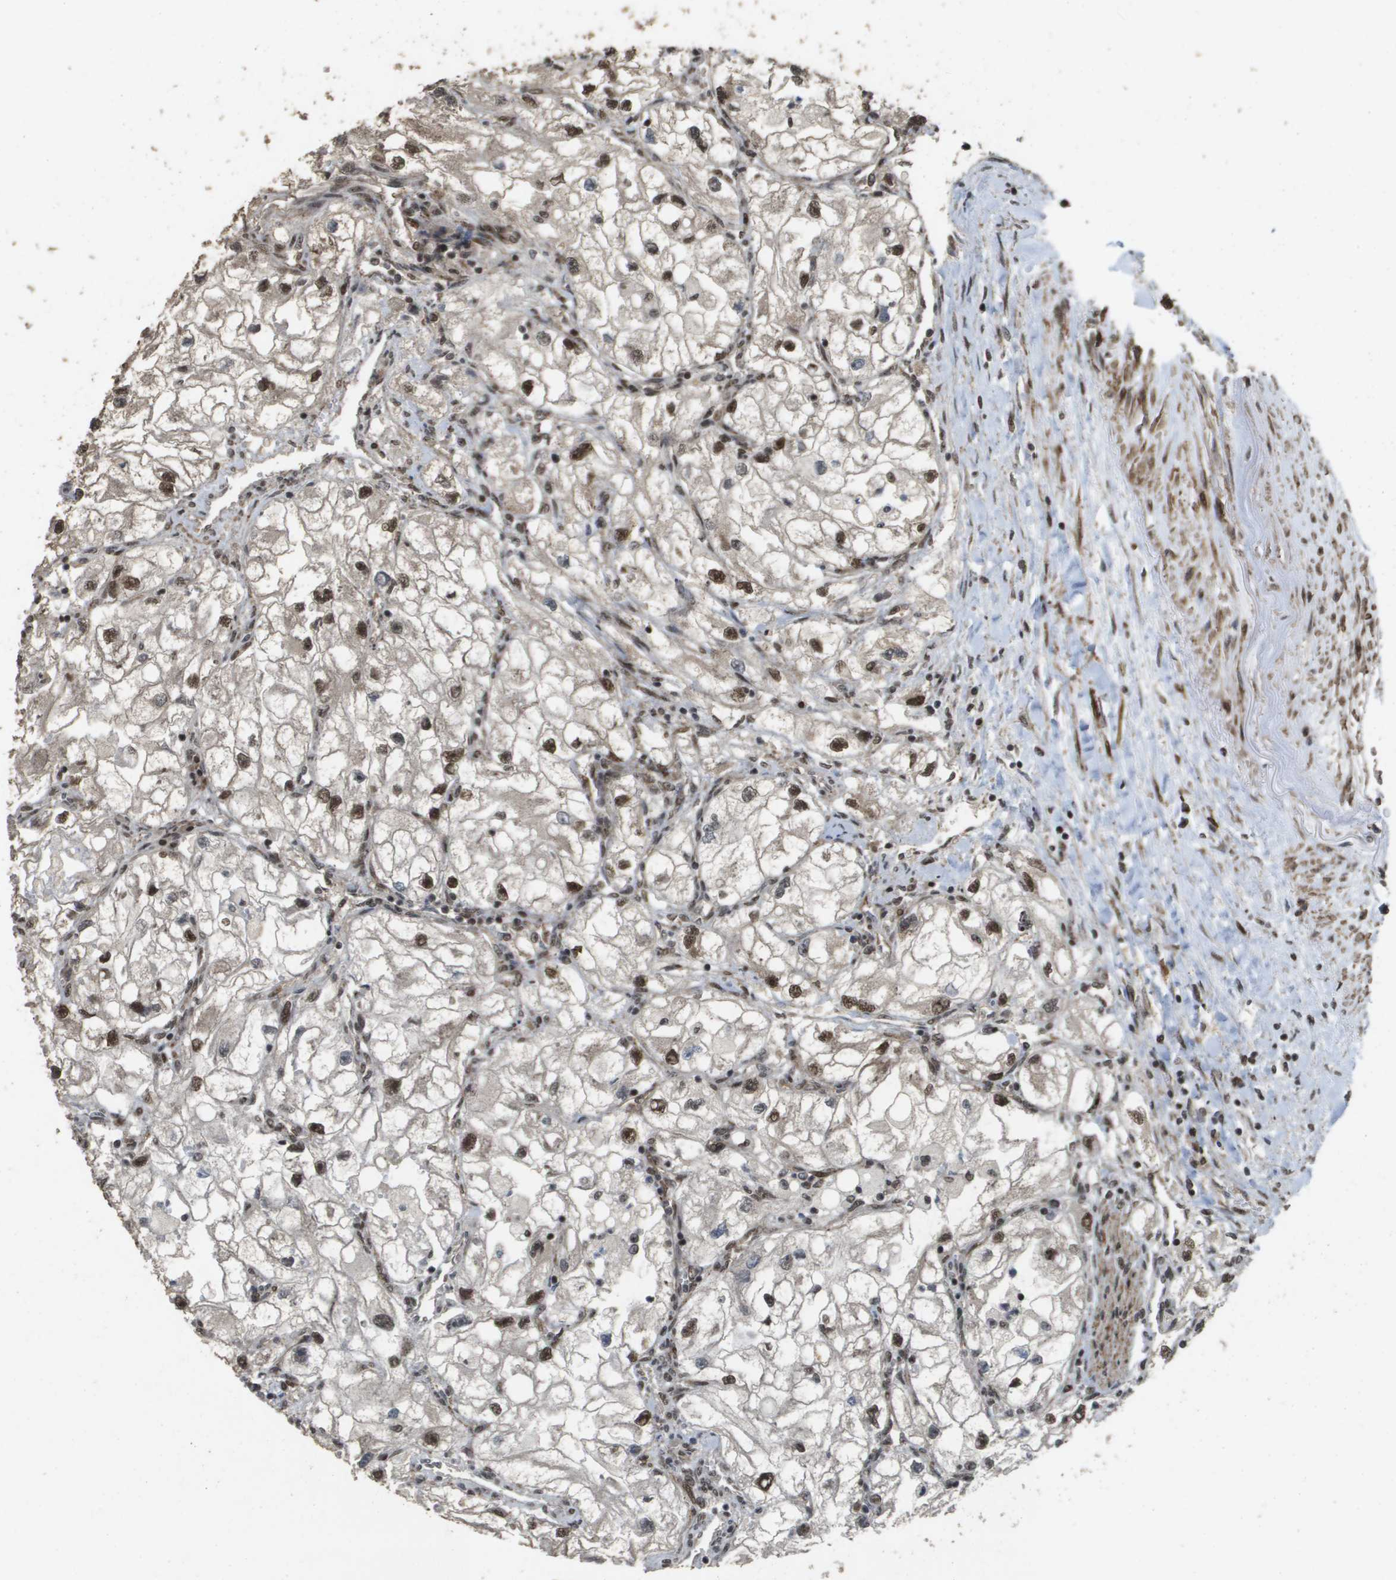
{"staining": {"intensity": "moderate", "quantity": ">75%", "location": "nuclear"}, "tissue": "renal cancer", "cell_type": "Tumor cells", "image_type": "cancer", "snomed": [{"axis": "morphology", "description": "Adenocarcinoma, NOS"}, {"axis": "topography", "description": "Kidney"}], "caption": "Immunohistochemical staining of human renal cancer displays medium levels of moderate nuclear expression in approximately >75% of tumor cells. Immunohistochemistry (ihc) stains the protein of interest in brown and the nuclei are stained blue.", "gene": "KAT5", "patient": {"sex": "female", "age": 70}}